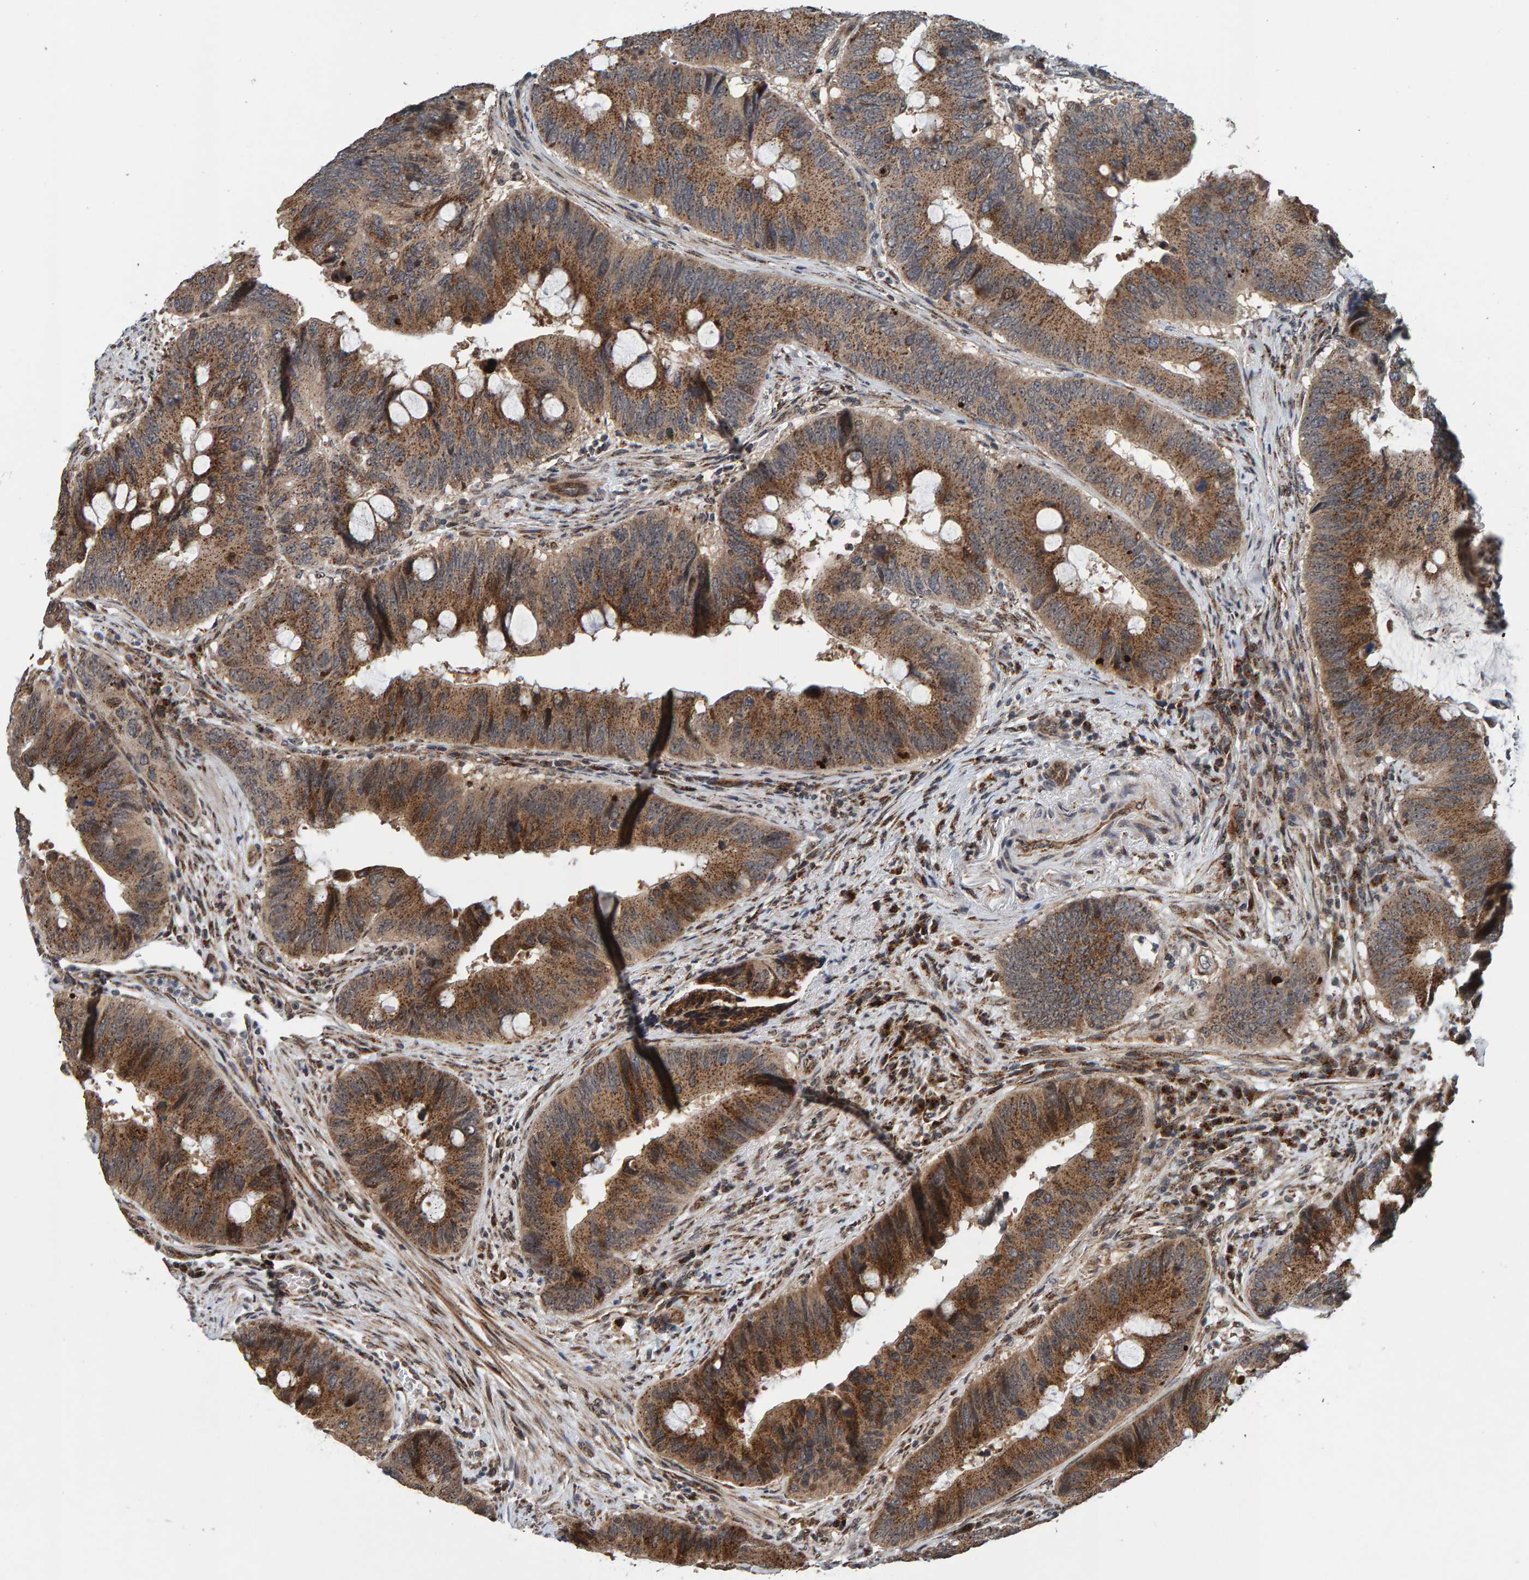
{"staining": {"intensity": "moderate", "quantity": ">75%", "location": "cytoplasmic/membranous"}, "tissue": "colorectal cancer", "cell_type": "Tumor cells", "image_type": "cancer", "snomed": [{"axis": "morphology", "description": "Adenocarcinoma, NOS"}, {"axis": "topography", "description": "Colon"}], "caption": "High-magnification brightfield microscopy of adenocarcinoma (colorectal) stained with DAB (brown) and counterstained with hematoxylin (blue). tumor cells exhibit moderate cytoplasmic/membranous positivity is seen in about>75% of cells.", "gene": "CCDC25", "patient": {"sex": "male", "age": 71}}